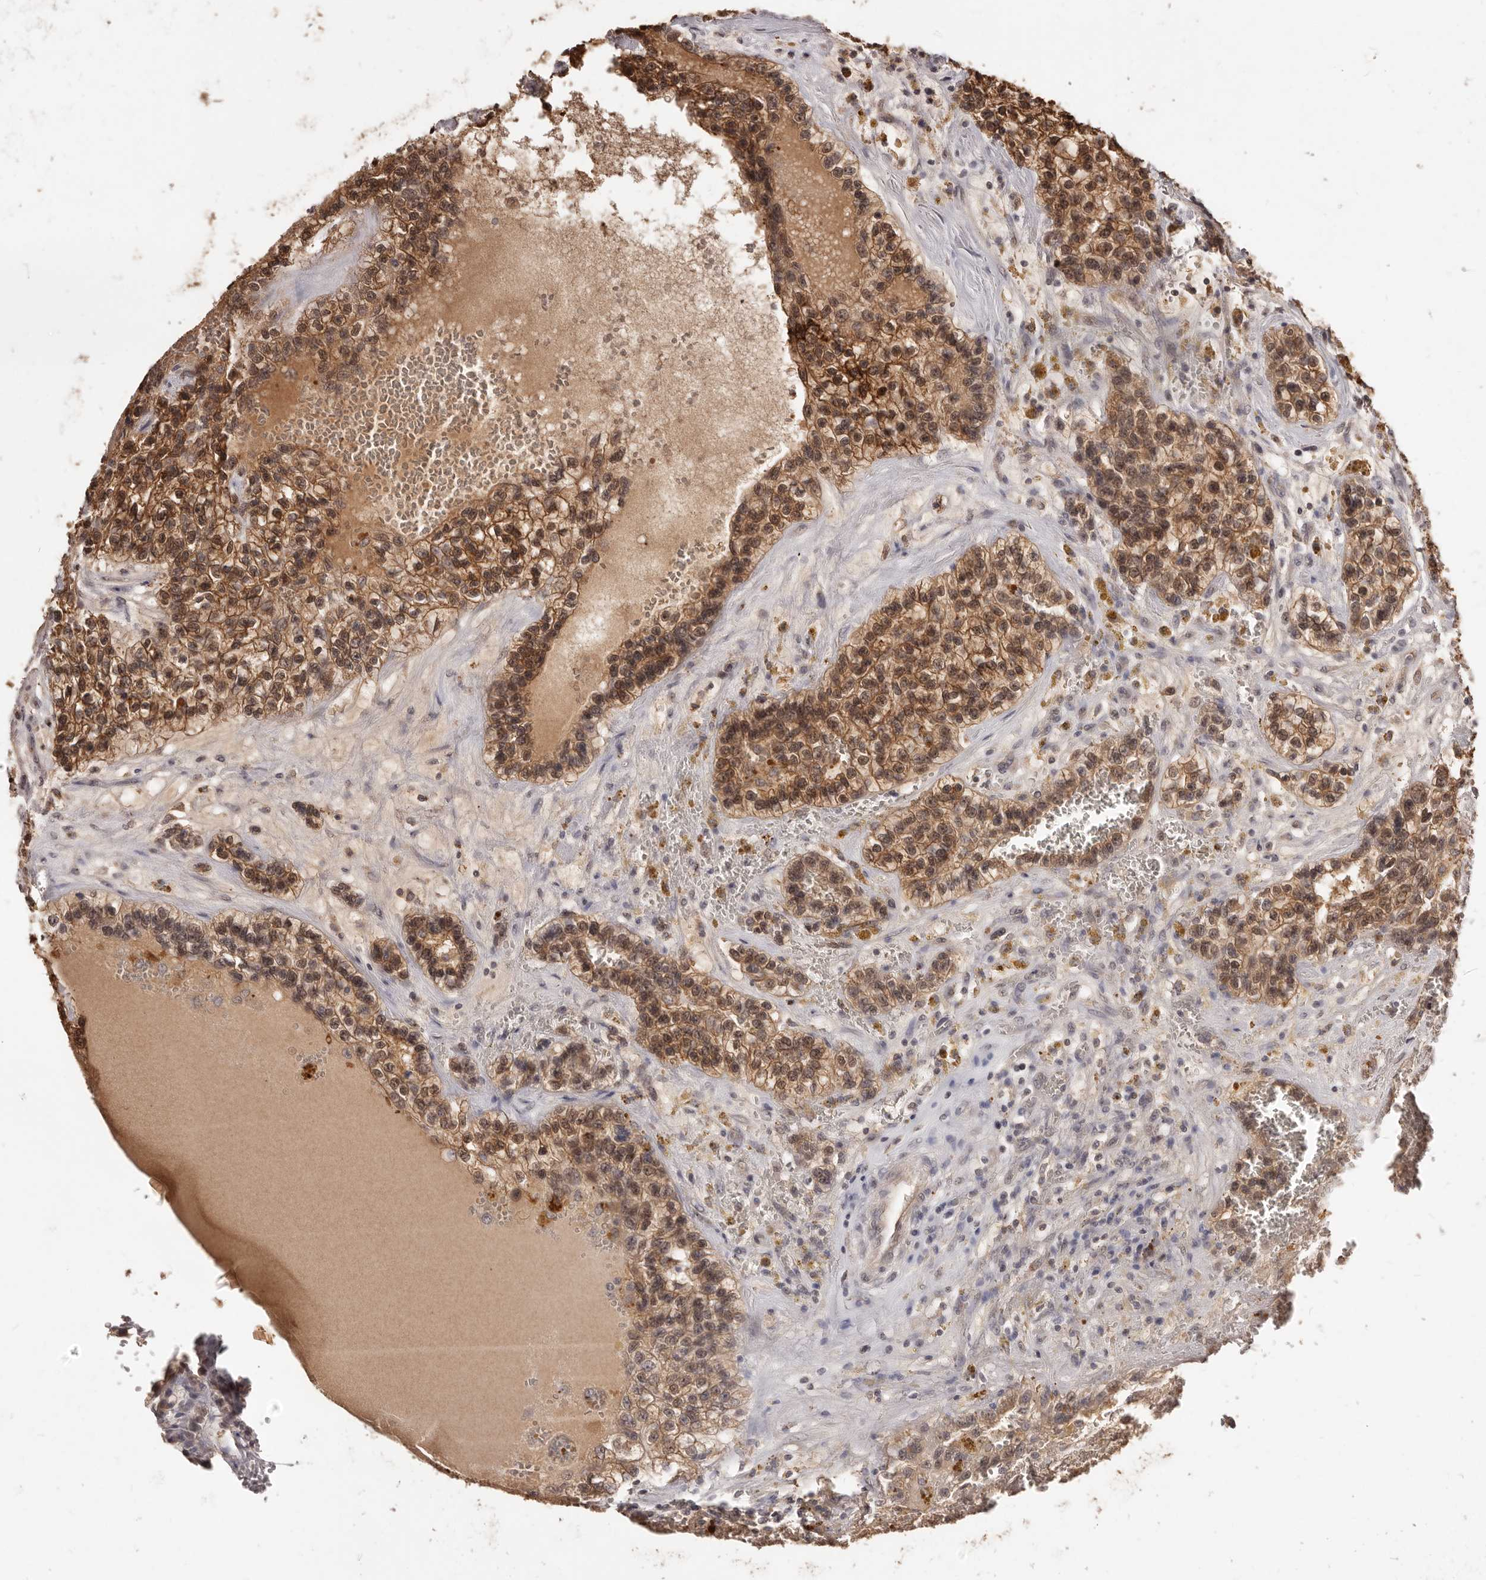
{"staining": {"intensity": "moderate", "quantity": ">75%", "location": "cytoplasmic/membranous,nuclear"}, "tissue": "renal cancer", "cell_type": "Tumor cells", "image_type": "cancer", "snomed": [{"axis": "morphology", "description": "Adenocarcinoma, NOS"}, {"axis": "topography", "description": "Kidney"}], "caption": "Renal adenocarcinoma stained for a protein exhibits moderate cytoplasmic/membranous and nuclear positivity in tumor cells.", "gene": "TSPAN13", "patient": {"sex": "female", "age": 57}}